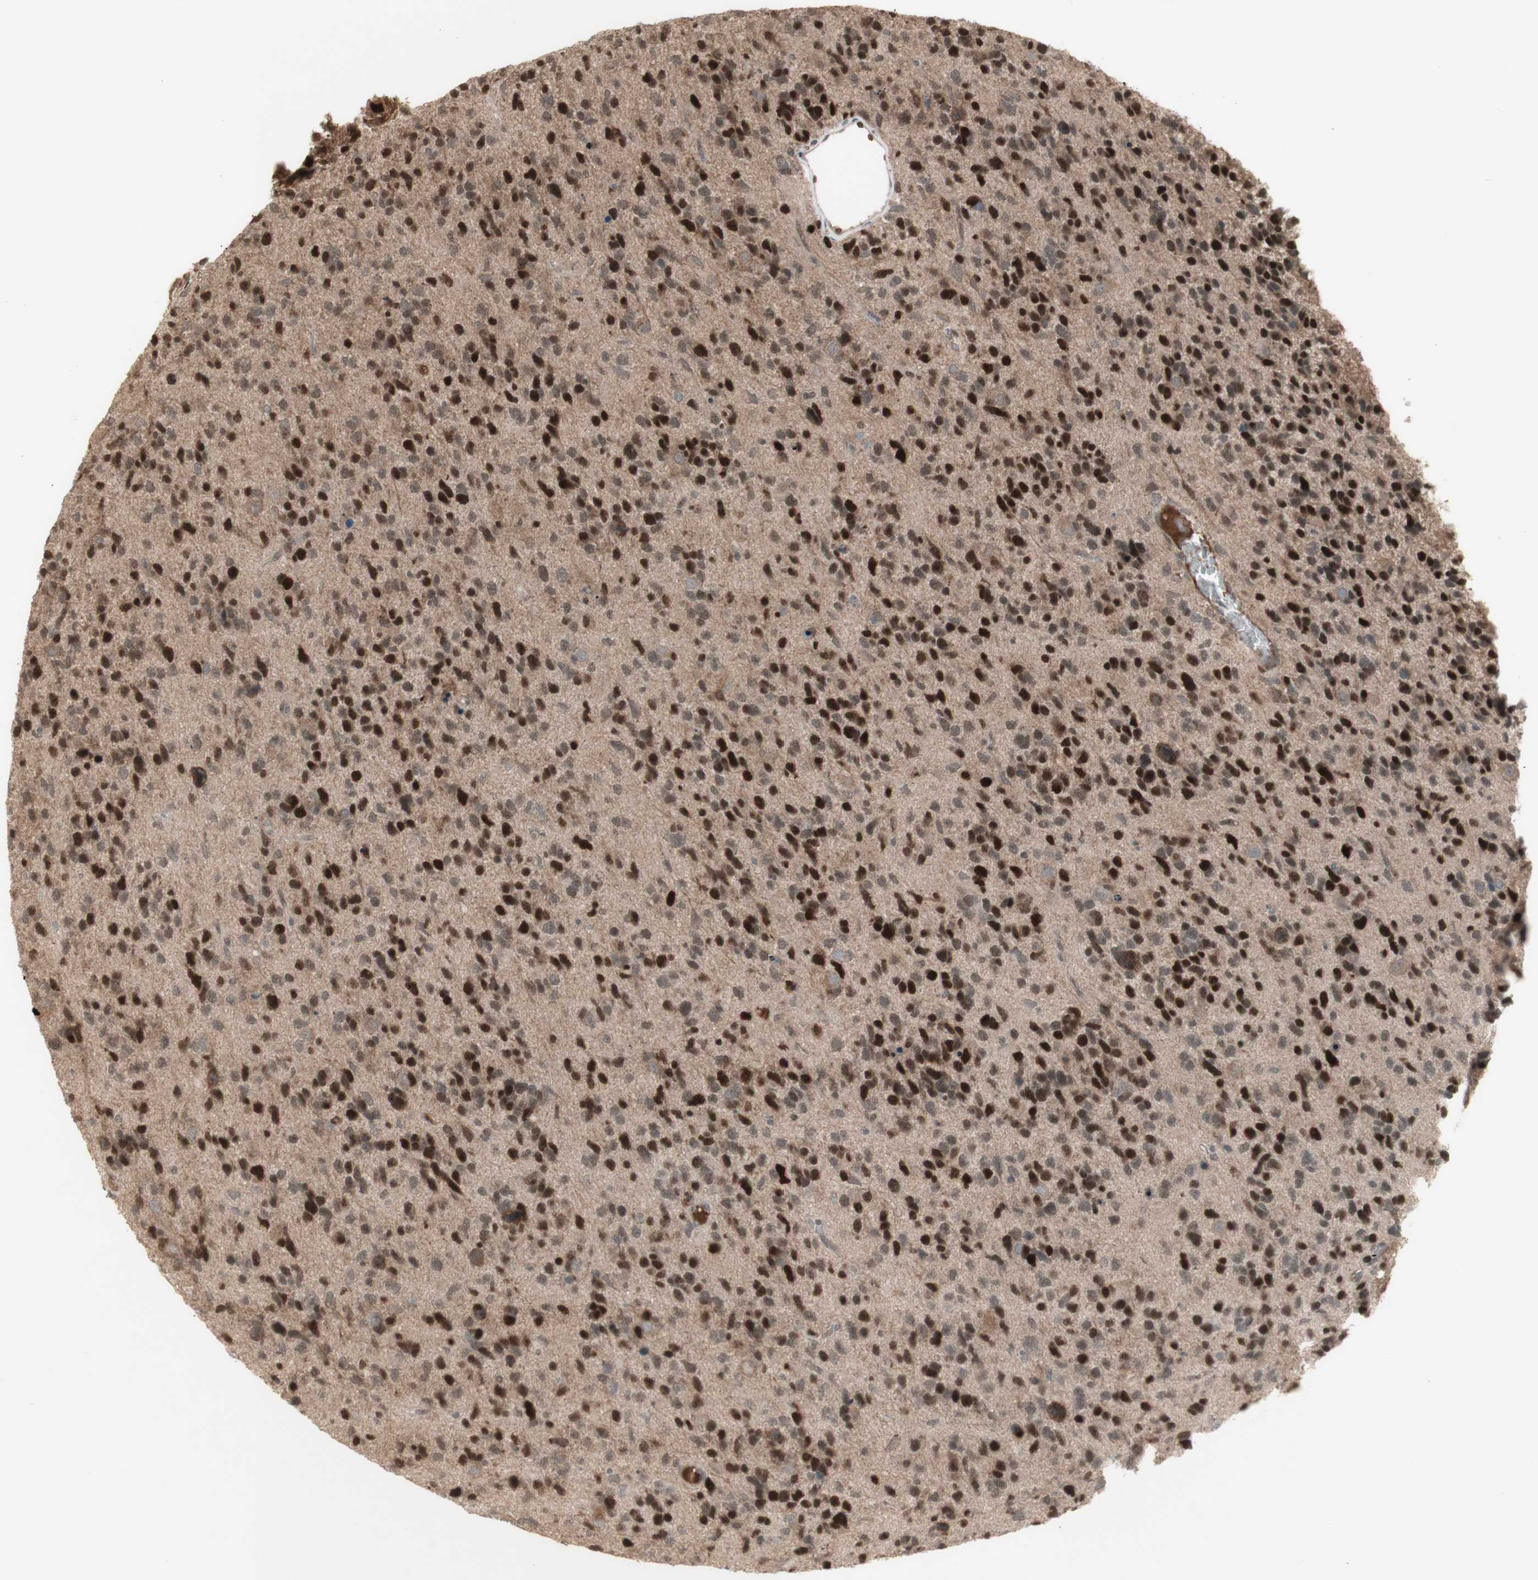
{"staining": {"intensity": "strong", "quantity": ">75%", "location": "nuclear"}, "tissue": "glioma", "cell_type": "Tumor cells", "image_type": "cancer", "snomed": [{"axis": "morphology", "description": "Glioma, malignant, High grade"}, {"axis": "topography", "description": "Brain"}], "caption": "Protein staining by immunohistochemistry reveals strong nuclear positivity in about >75% of tumor cells in glioma.", "gene": "MSH6", "patient": {"sex": "female", "age": 58}}